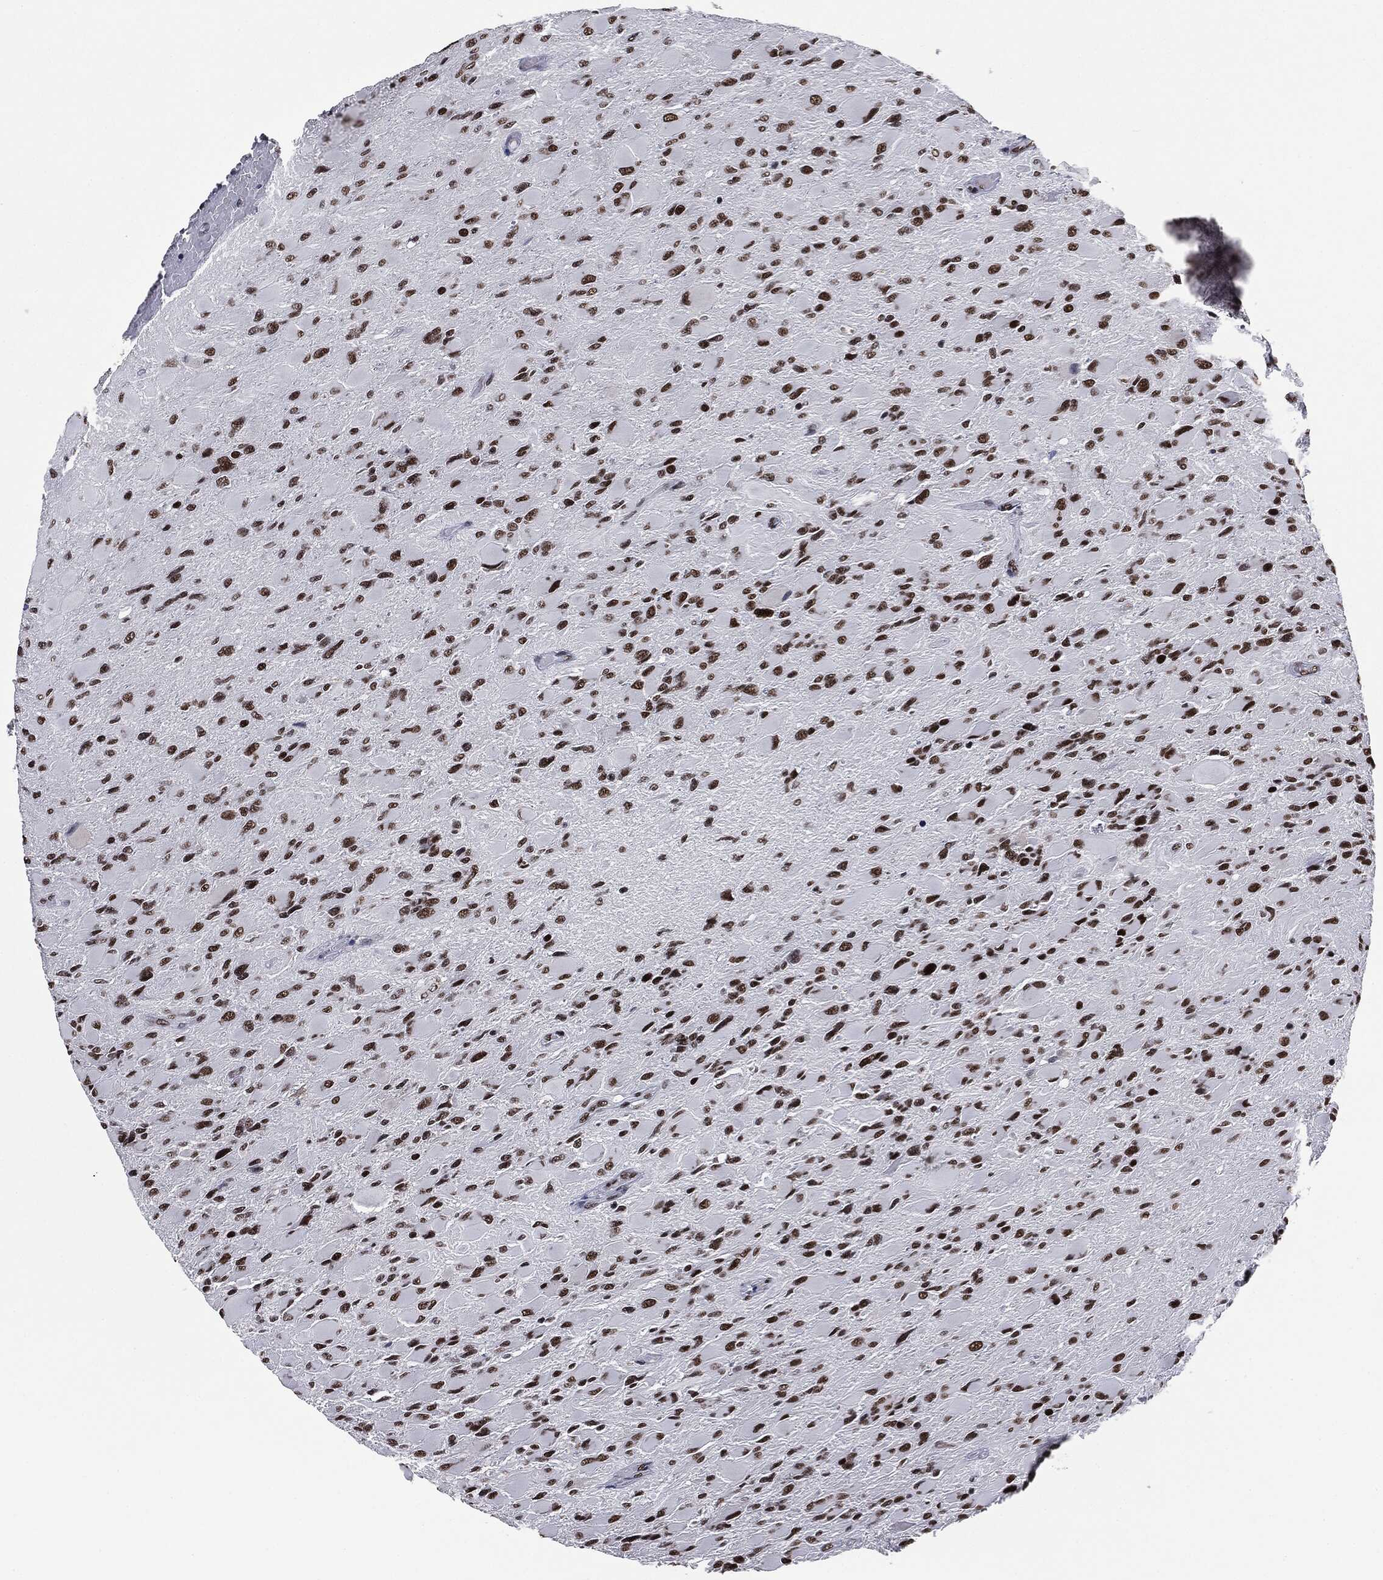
{"staining": {"intensity": "strong", "quantity": ">75%", "location": "nuclear"}, "tissue": "glioma", "cell_type": "Tumor cells", "image_type": "cancer", "snomed": [{"axis": "morphology", "description": "Glioma, malignant, High grade"}, {"axis": "topography", "description": "Cerebral cortex"}], "caption": "There is high levels of strong nuclear staining in tumor cells of glioma, as demonstrated by immunohistochemical staining (brown color).", "gene": "MSH2", "patient": {"sex": "female", "age": 36}}